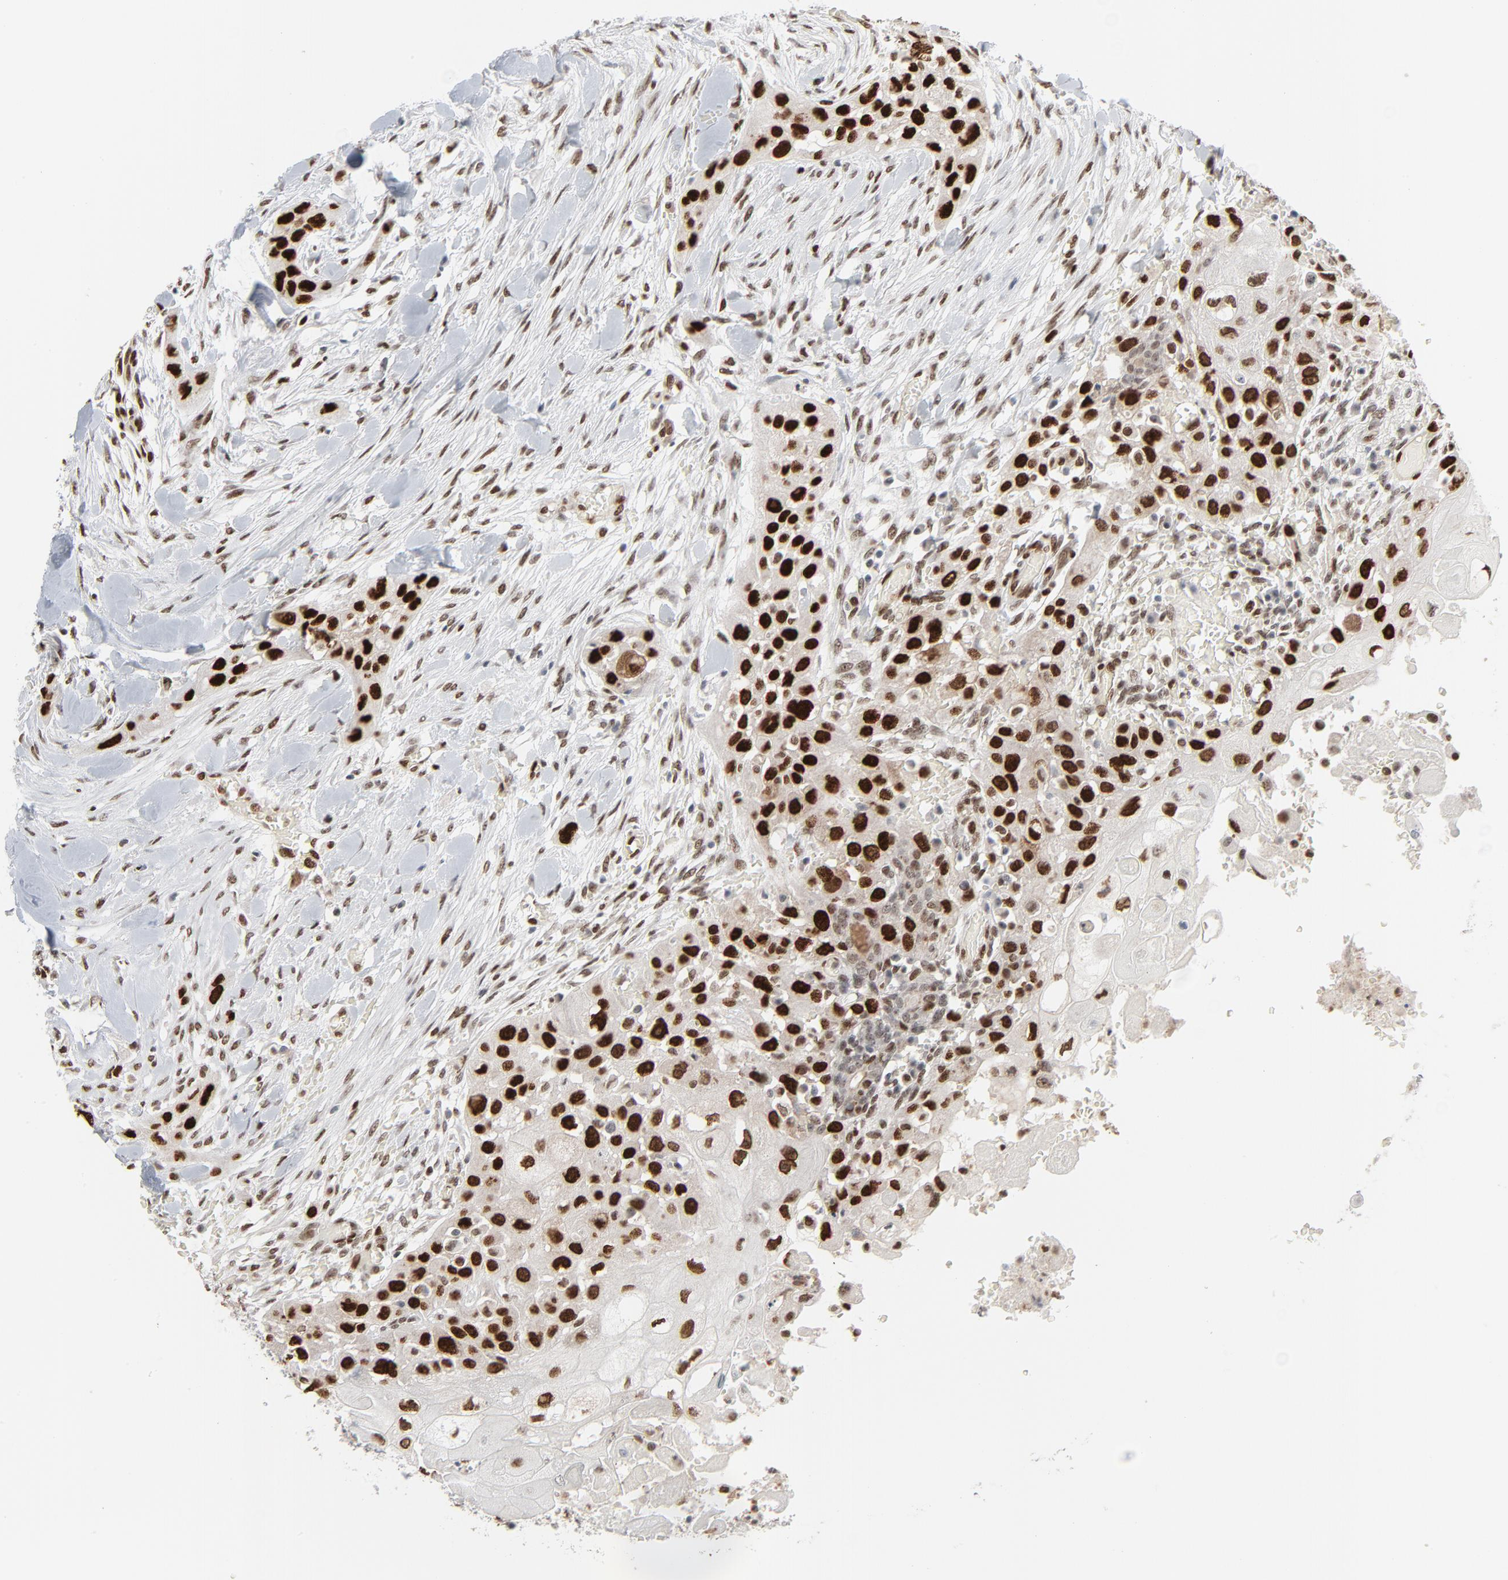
{"staining": {"intensity": "strong", "quantity": ">75%", "location": "nuclear"}, "tissue": "head and neck cancer", "cell_type": "Tumor cells", "image_type": "cancer", "snomed": [{"axis": "morphology", "description": "Neoplasm, malignant, NOS"}, {"axis": "topography", "description": "Salivary gland"}, {"axis": "topography", "description": "Head-Neck"}], "caption": "This image displays immunohistochemistry staining of head and neck cancer, with high strong nuclear staining in approximately >75% of tumor cells.", "gene": "CUX1", "patient": {"sex": "male", "age": 43}}